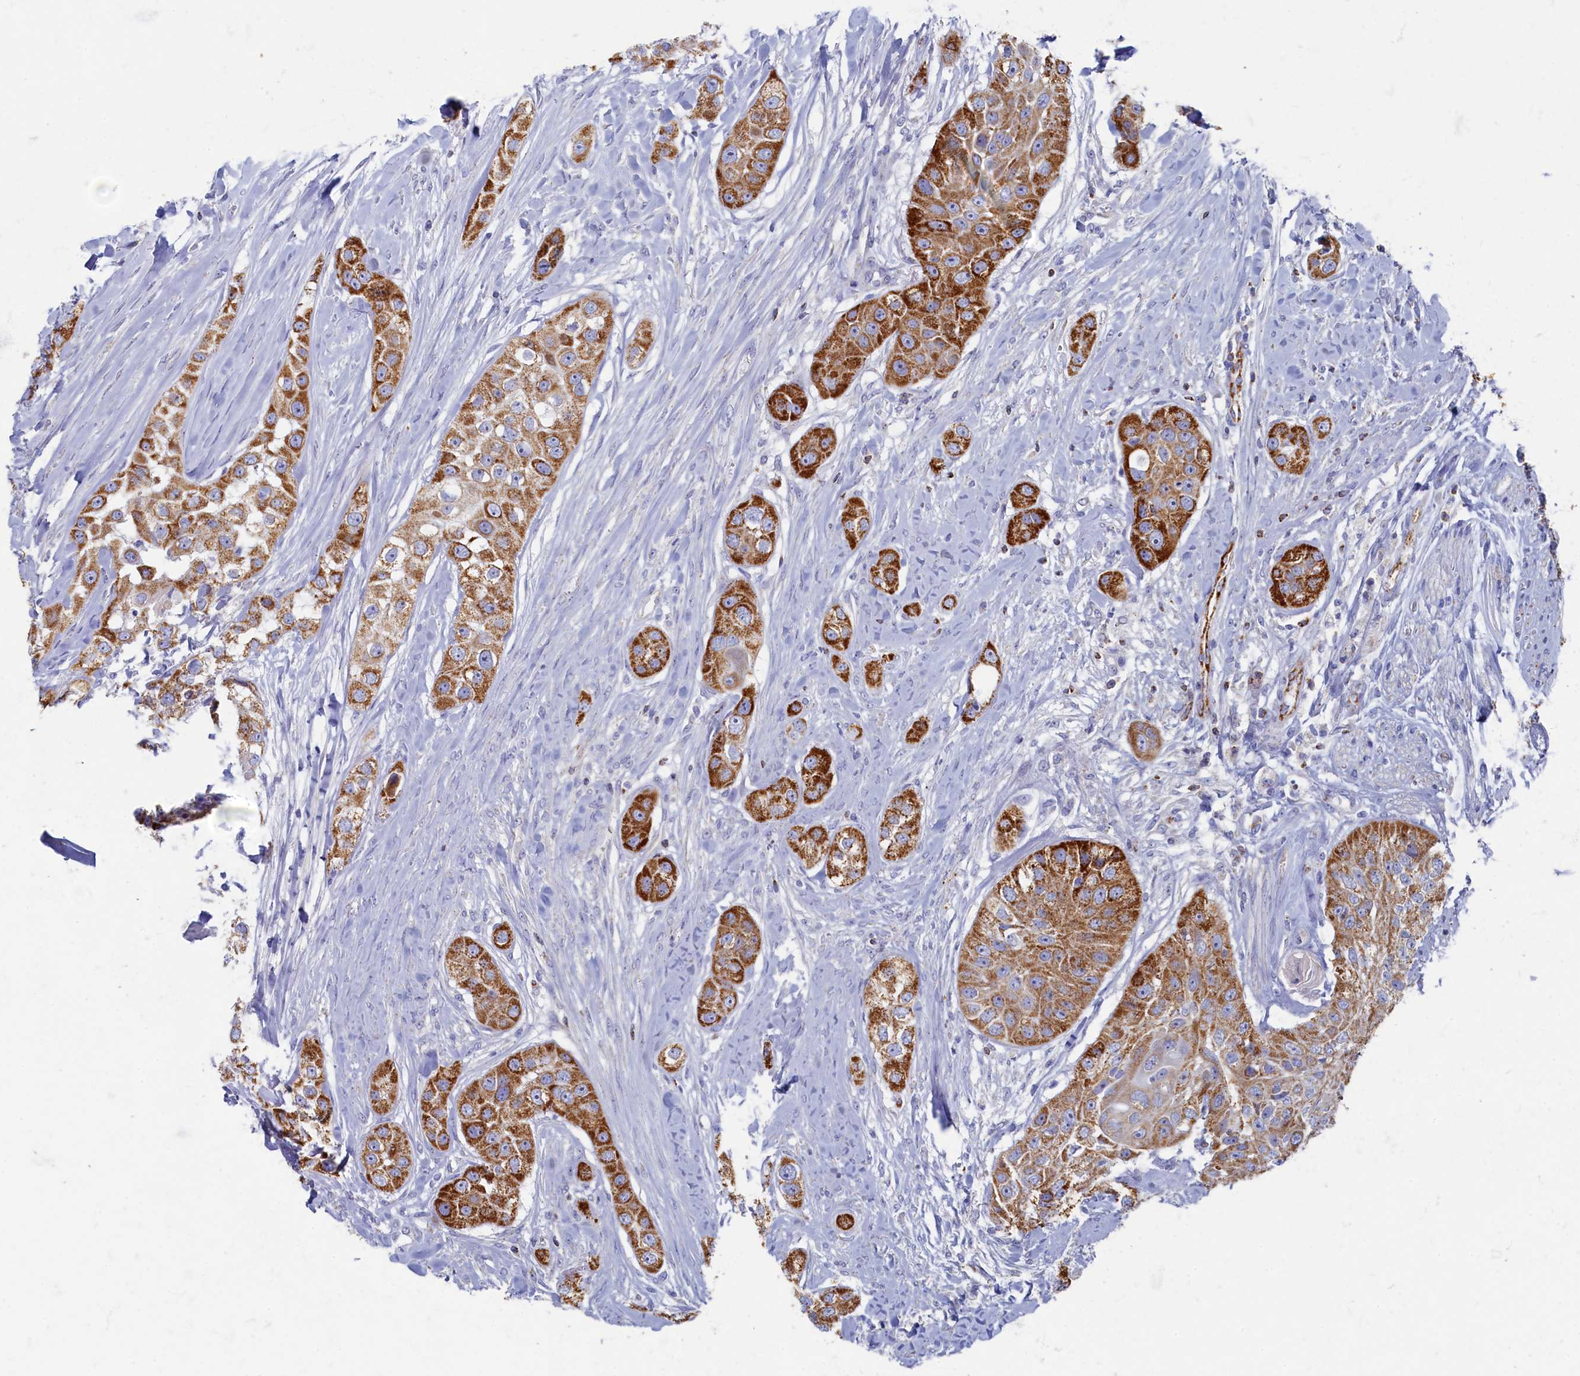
{"staining": {"intensity": "strong", "quantity": "25%-75%", "location": "cytoplasmic/membranous"}, "tissue": "head and neck cancer", "cell_type": "Tumor cells", "image_type": "cancer", "snomed": [{"axis": "morphology", "description": "Normal tissue, NOS"}, {"axis": "morphology", "description": "Squamous cell carcinoma, NOS"}, {"axis": "topography", "description": "Skeletal muscle"}, {"axis": "topography", "description": "Head-Neck"}], "caption": "Head and neck squamous cell carcinoma tissue displays strong cytoplasmic/membranous staining in about 25%-75% of tumor cells Ihc stains the protein of interest in brown and the nuclei are stained blue.", "gene": "OCIAD2", "patient": {"sex": "male", "age": 51}}